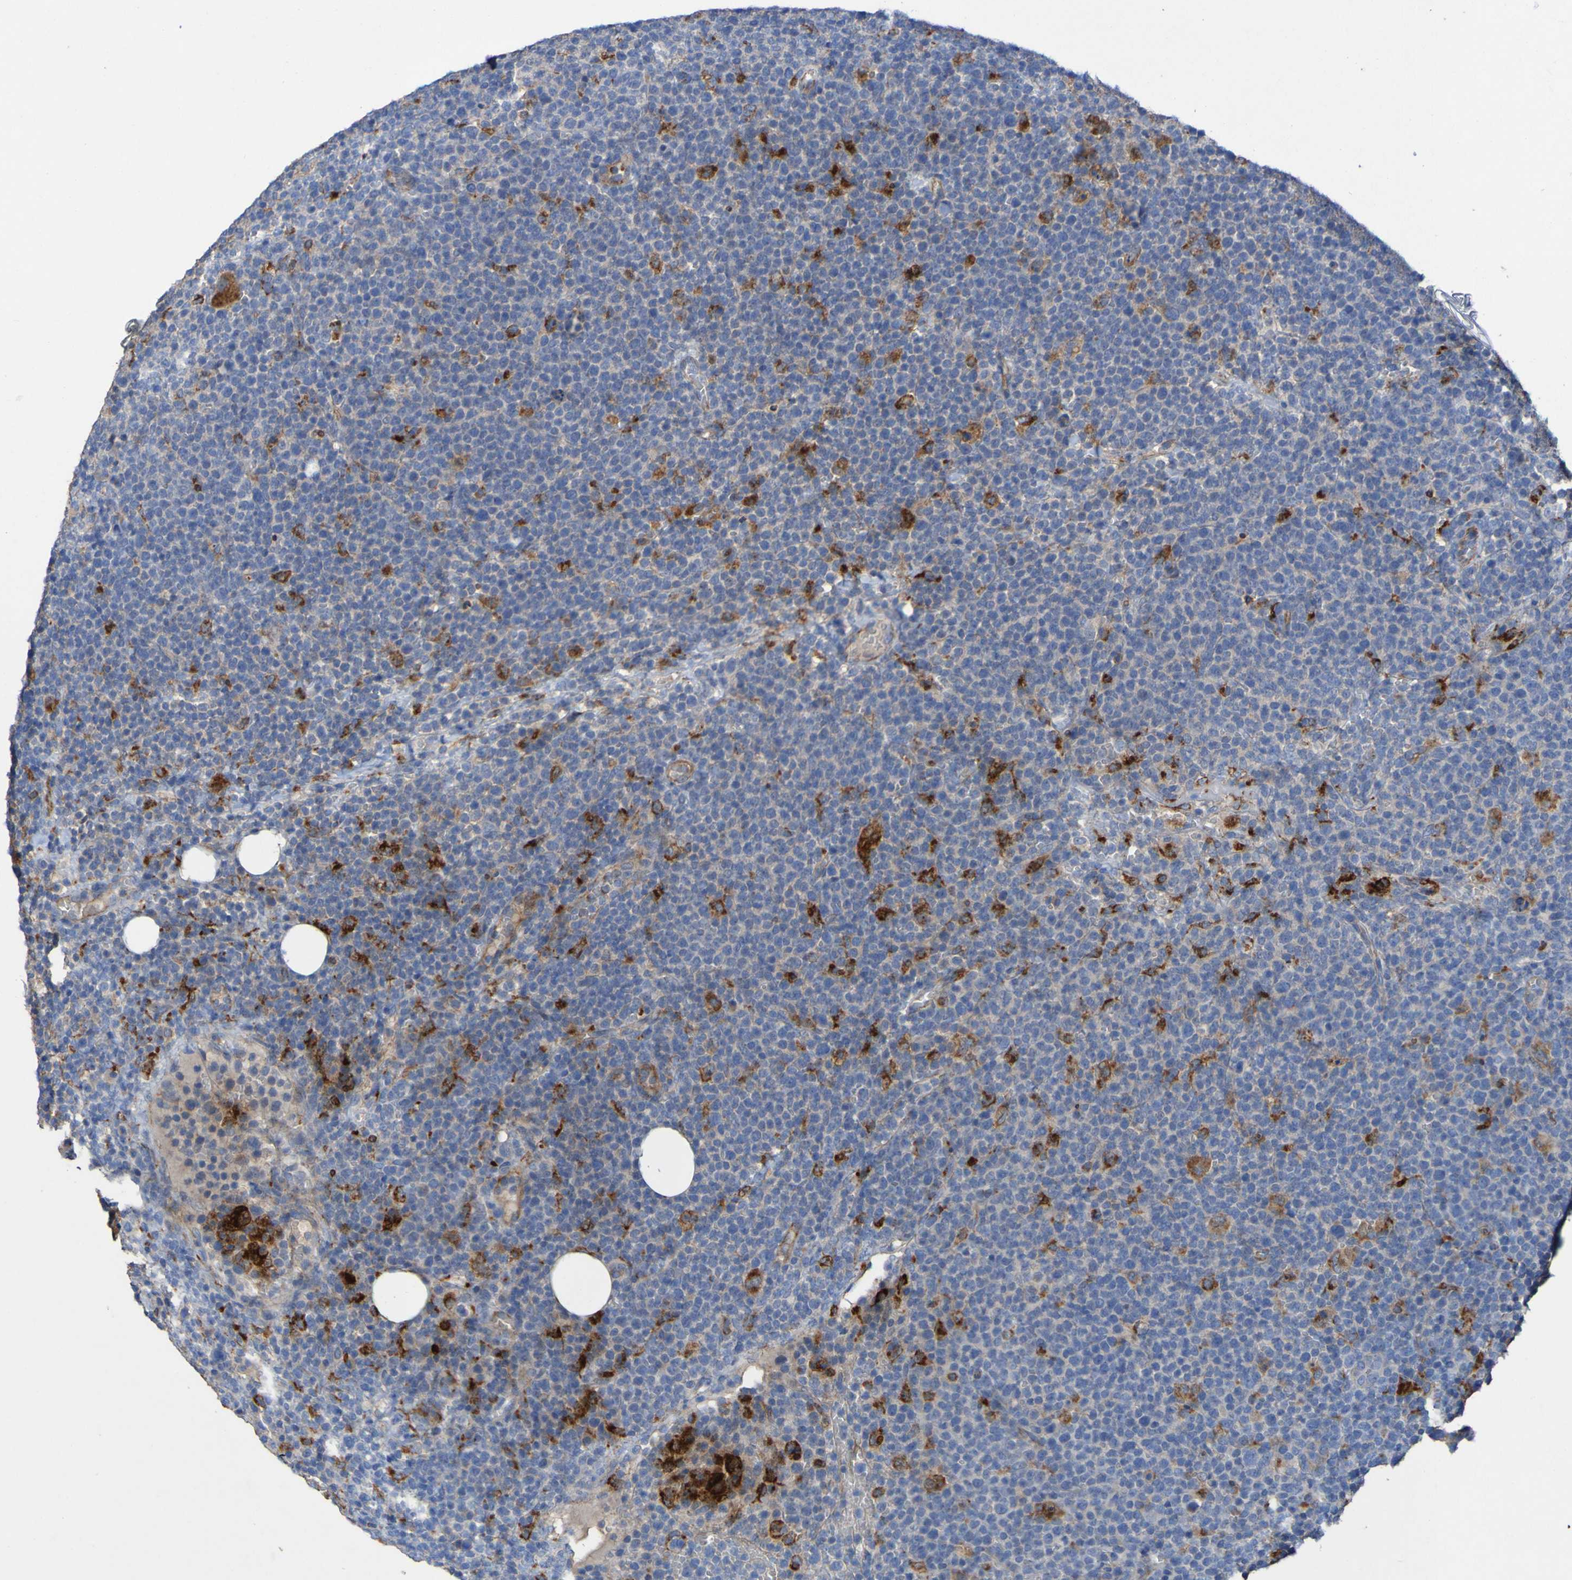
{"staining": {"intensity": "moderate", "quantity": "<25%", "location": "cytoplasmic/membranous"}, "tissue": "lymphoma", "cell_type": "Tumor cells", "image_type": "cancer", "snomed": [{"axis": "morphology", "description": "Malignant lymphoma, non-Hodgkin's type, High grade"}, {"axis": "topography", "description": "Lymph node"}], "caption": "This photomicrograph shows IHC staining of human malignant lymphoma, non-Hodgkin's type (high-grade), with low moderate cytoplasmic/membranous expression in about <25% of tumor cells.", "gene": "ARHGEF16", "patient": {"sex": "male", "age": 61}}